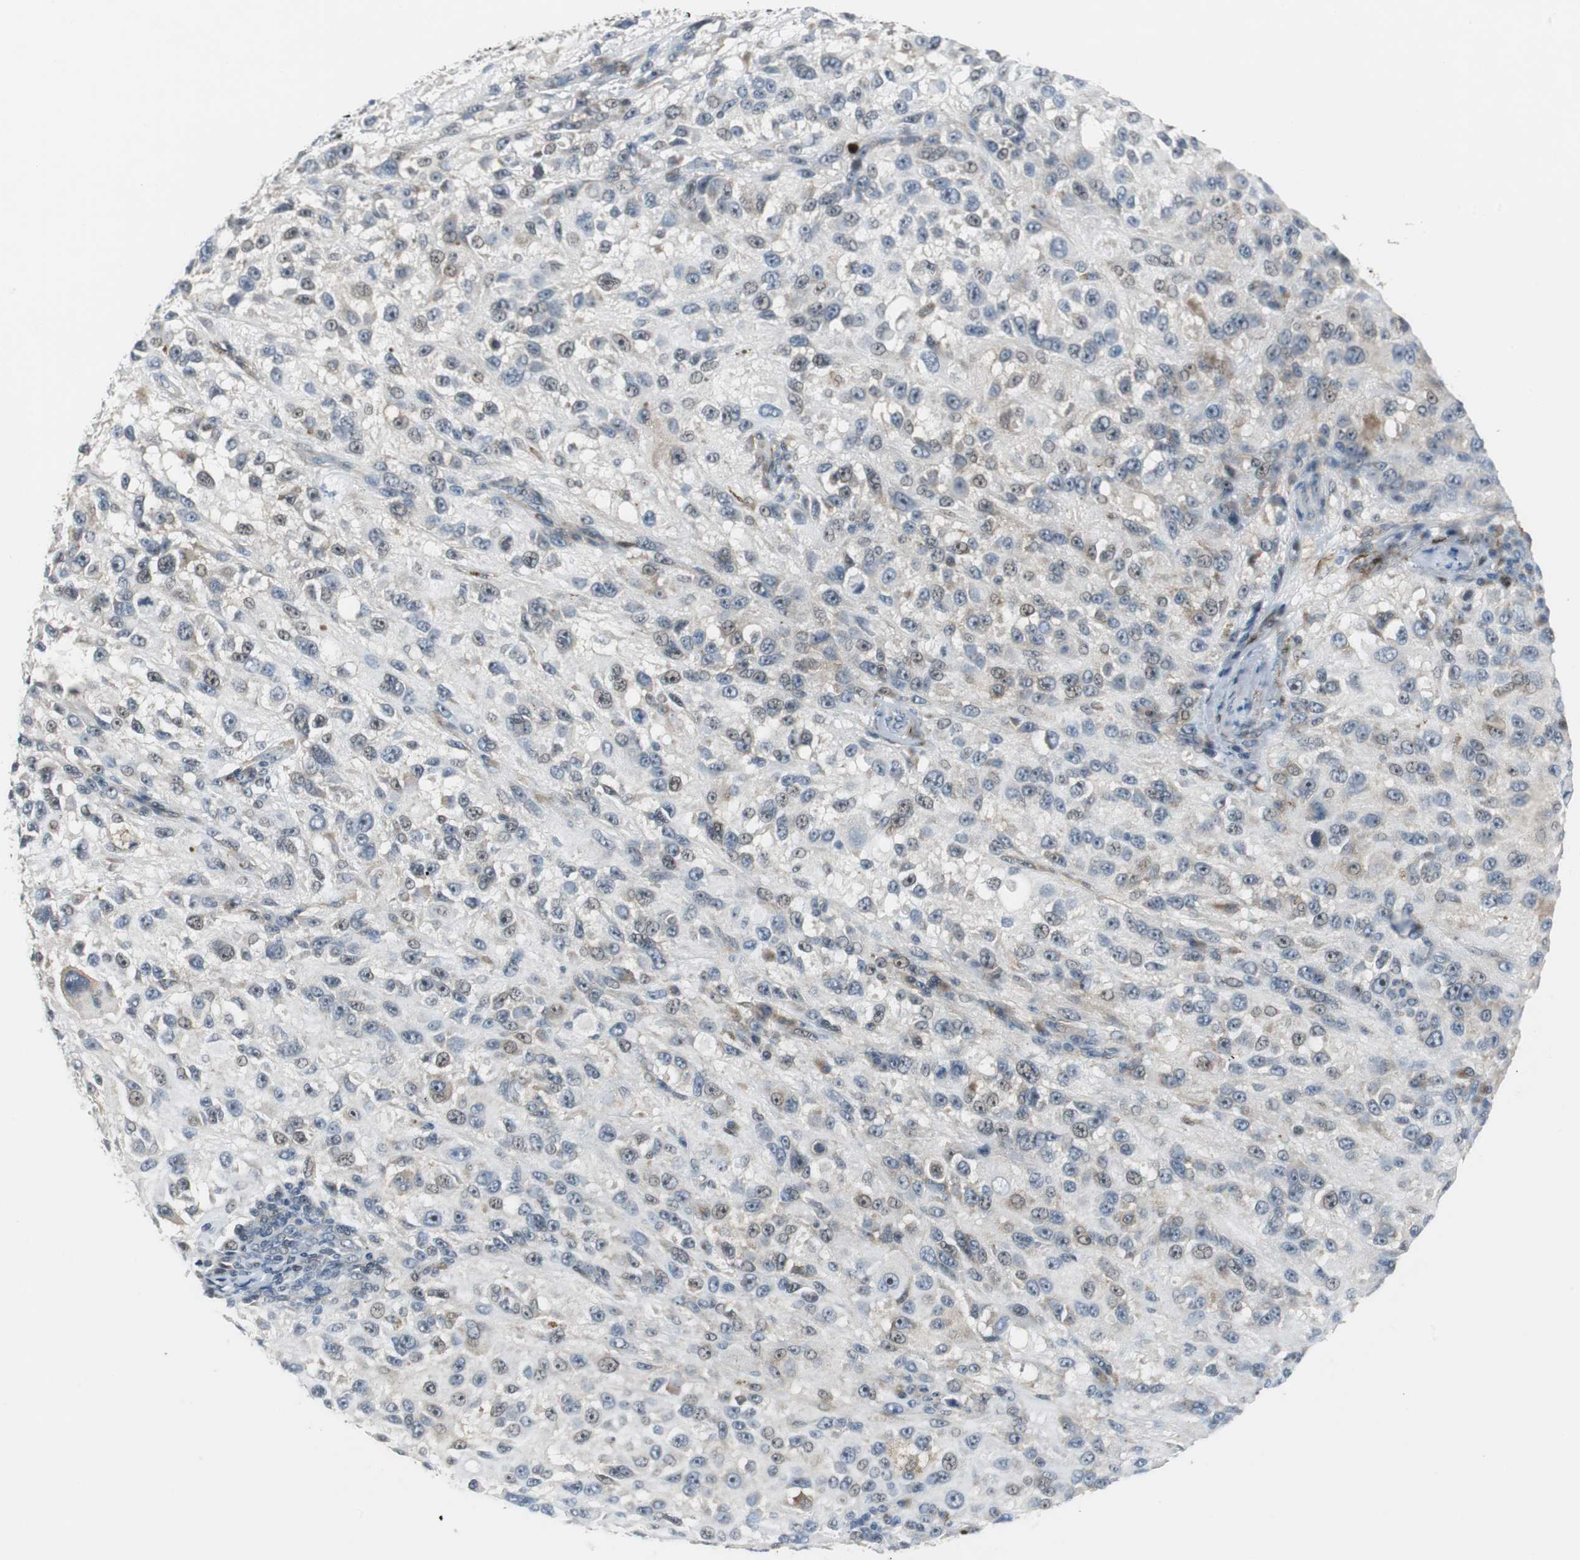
{"staining": {"intensity": "weak", "quantity": "25%-75%", "location": "cytoplasmic/membranous,nuclear"}, "tissue": "melanoma", "cell_type": "Tumor cells", "image_type": "cancer", "snomed": [{"axis": "morphology", "description": "Necrosis, NOS"}, {"axis": "morphology", "description": "Malignant melanoma, NOS"}, {"axis": "topography", "description": "Skin"}], "caption": "Melanoma tissue displays weak cytoplasmic/membranous and nuclear positivity in approximately 25%-75% of tumor cells", "gene": "FHL2", "patient": {"sex": "female", "age": 87}}